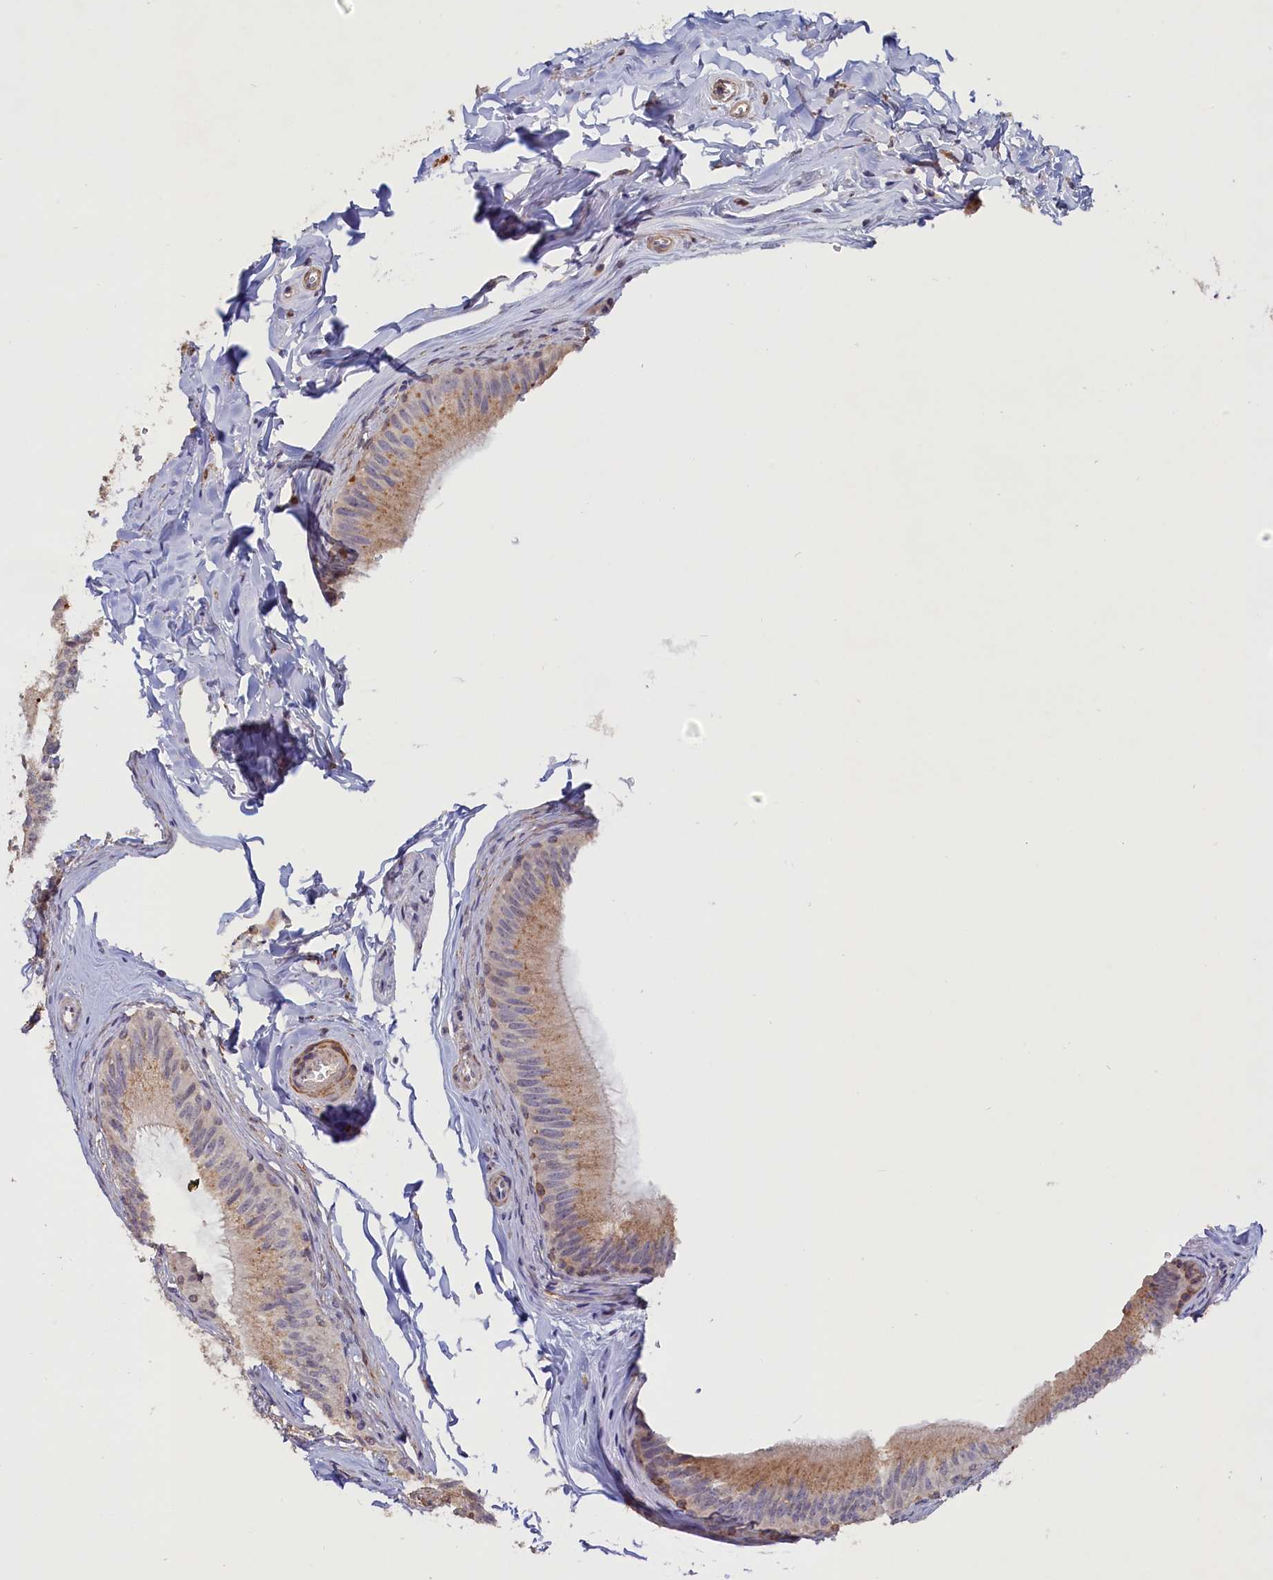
{"staining": {"intensity": "moderate", "quantity": ">75%", "location": "cytoplasmic/membranous"}, "tissue": "epididymis", "cell_type": "Glandular cells", "image_type": "normal", "snomed": [{"axis": "morphology", "description": "Normal tissue, NOS"}, {"axis": "topography", "description": "Epididymis"}], "caption": "Immunohistochemistry (IHC) image of benign epididymis stained for a protein (brown), which shows medium levels of moderate cytoplasmic/membranous expression in about >75% of glandular cells.", "gene": "TANGO6", "patient": {"sex": "male", "age": 46}}